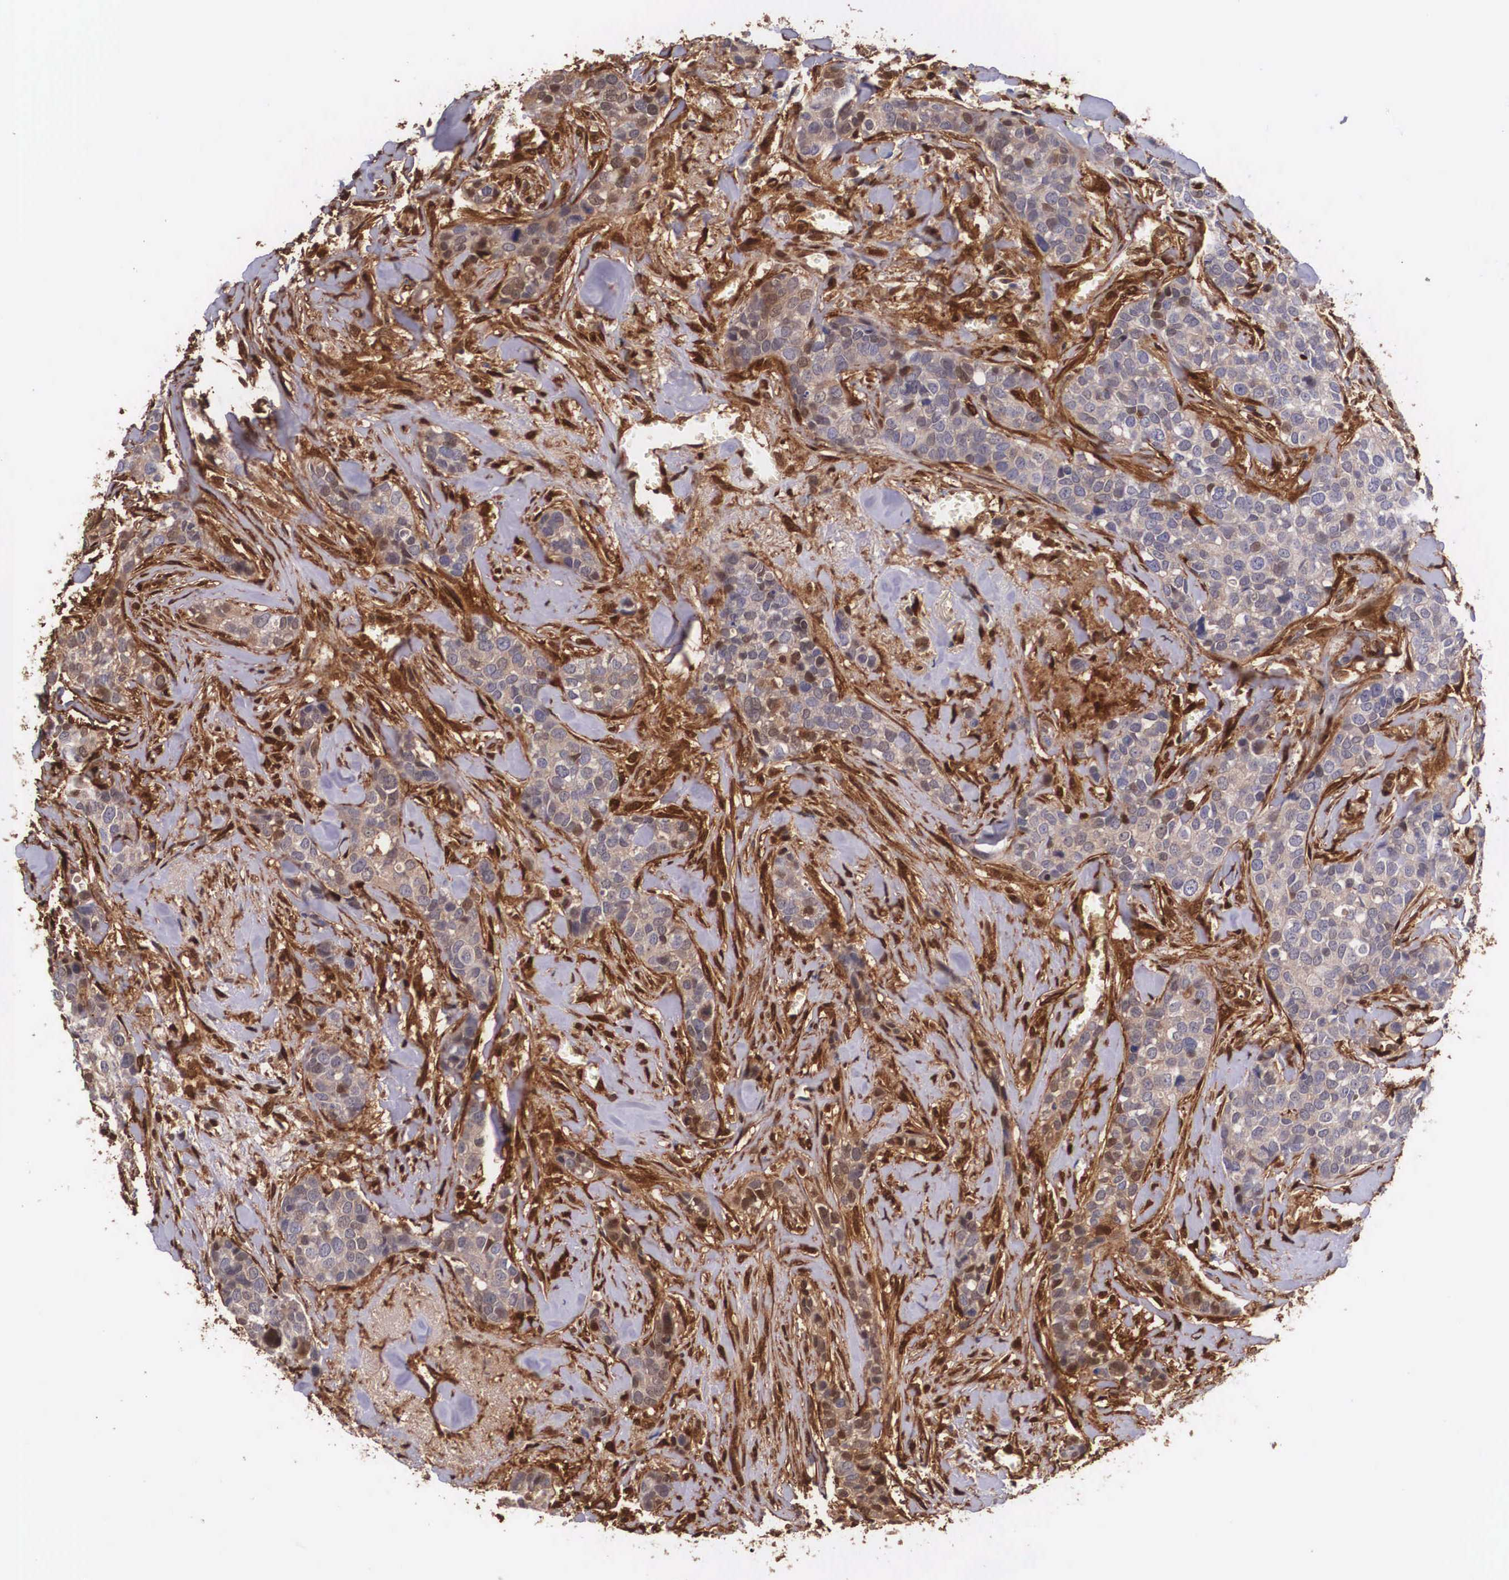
{"staining": {"intensity": "negative", "quantity": "none", "location": "none"}, "tissue": "breast cancer", "cell_type": "Tumor cells", "image_type": "cancer", "snomed": [{"axis": "morphology", "description": "Duct carcinoma"}, {"axis": "topography", "description": "Breast"}], "caption": "DAB (3,3'-diaminobenzidine) immunohistochemical staining of human breast cancer shows no significant staining in tumor cells.", "gene": "LGALS1", "patient": {"sex": "female", "age": 91}}